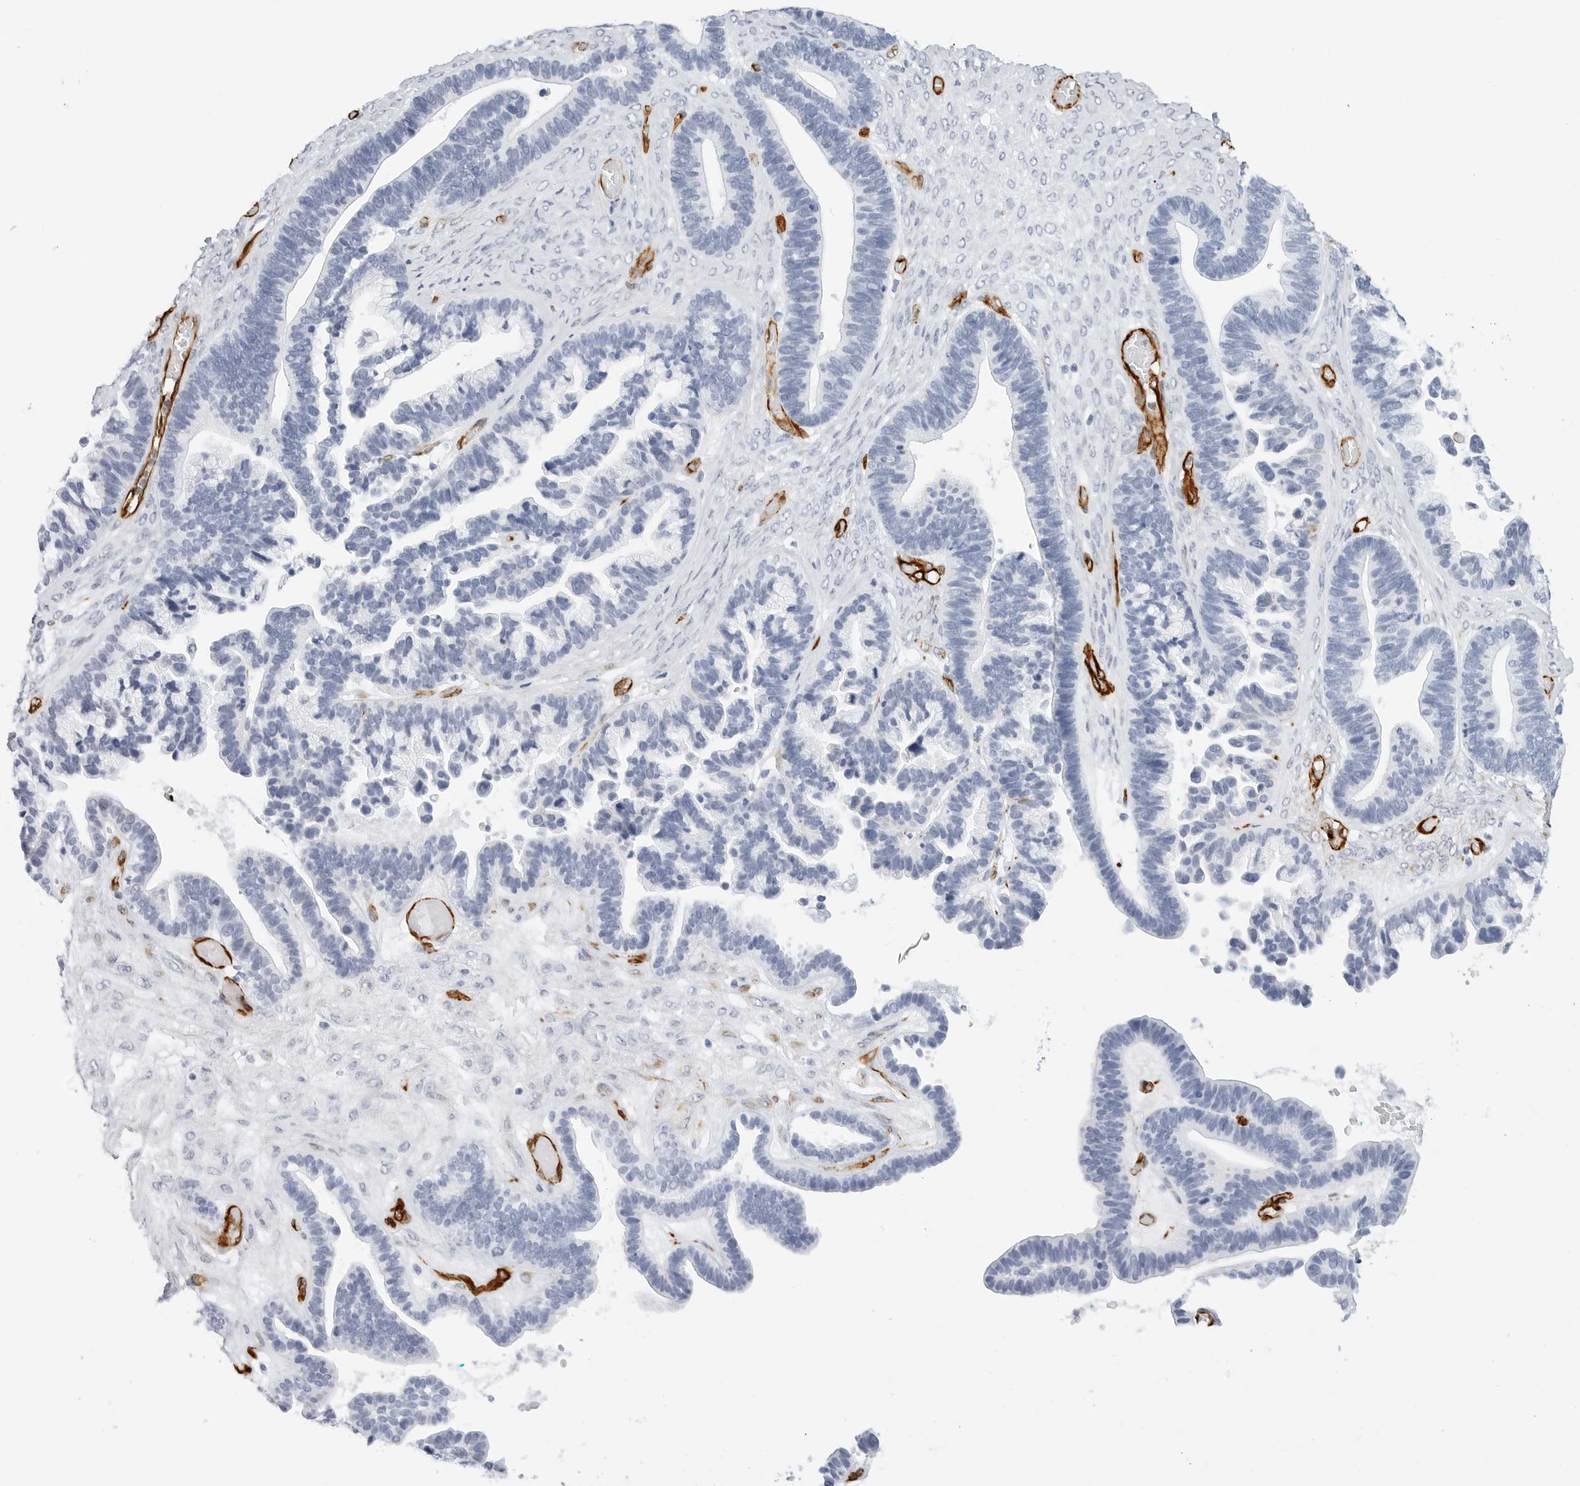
{"staining": {"intensity": "negative", "quantity": "none", "location": "none"}, "tissue": "ovarian cancer", "cell_type": "Tumor cells", "image_type": "cancer", "snomed": [{"axis": "morphology", "description": "Cystadenocarcinoma, serous, NOS"}, {"axis": "topography", "description": "Ovary"}], "caption": "Ovarian cancer (serous cystadenocarcinoma) was stained to show a protein in brown. There is no significant staining in tumor cells.", "gene": "NES", "patient": {"sex": "female", "age": 56}}